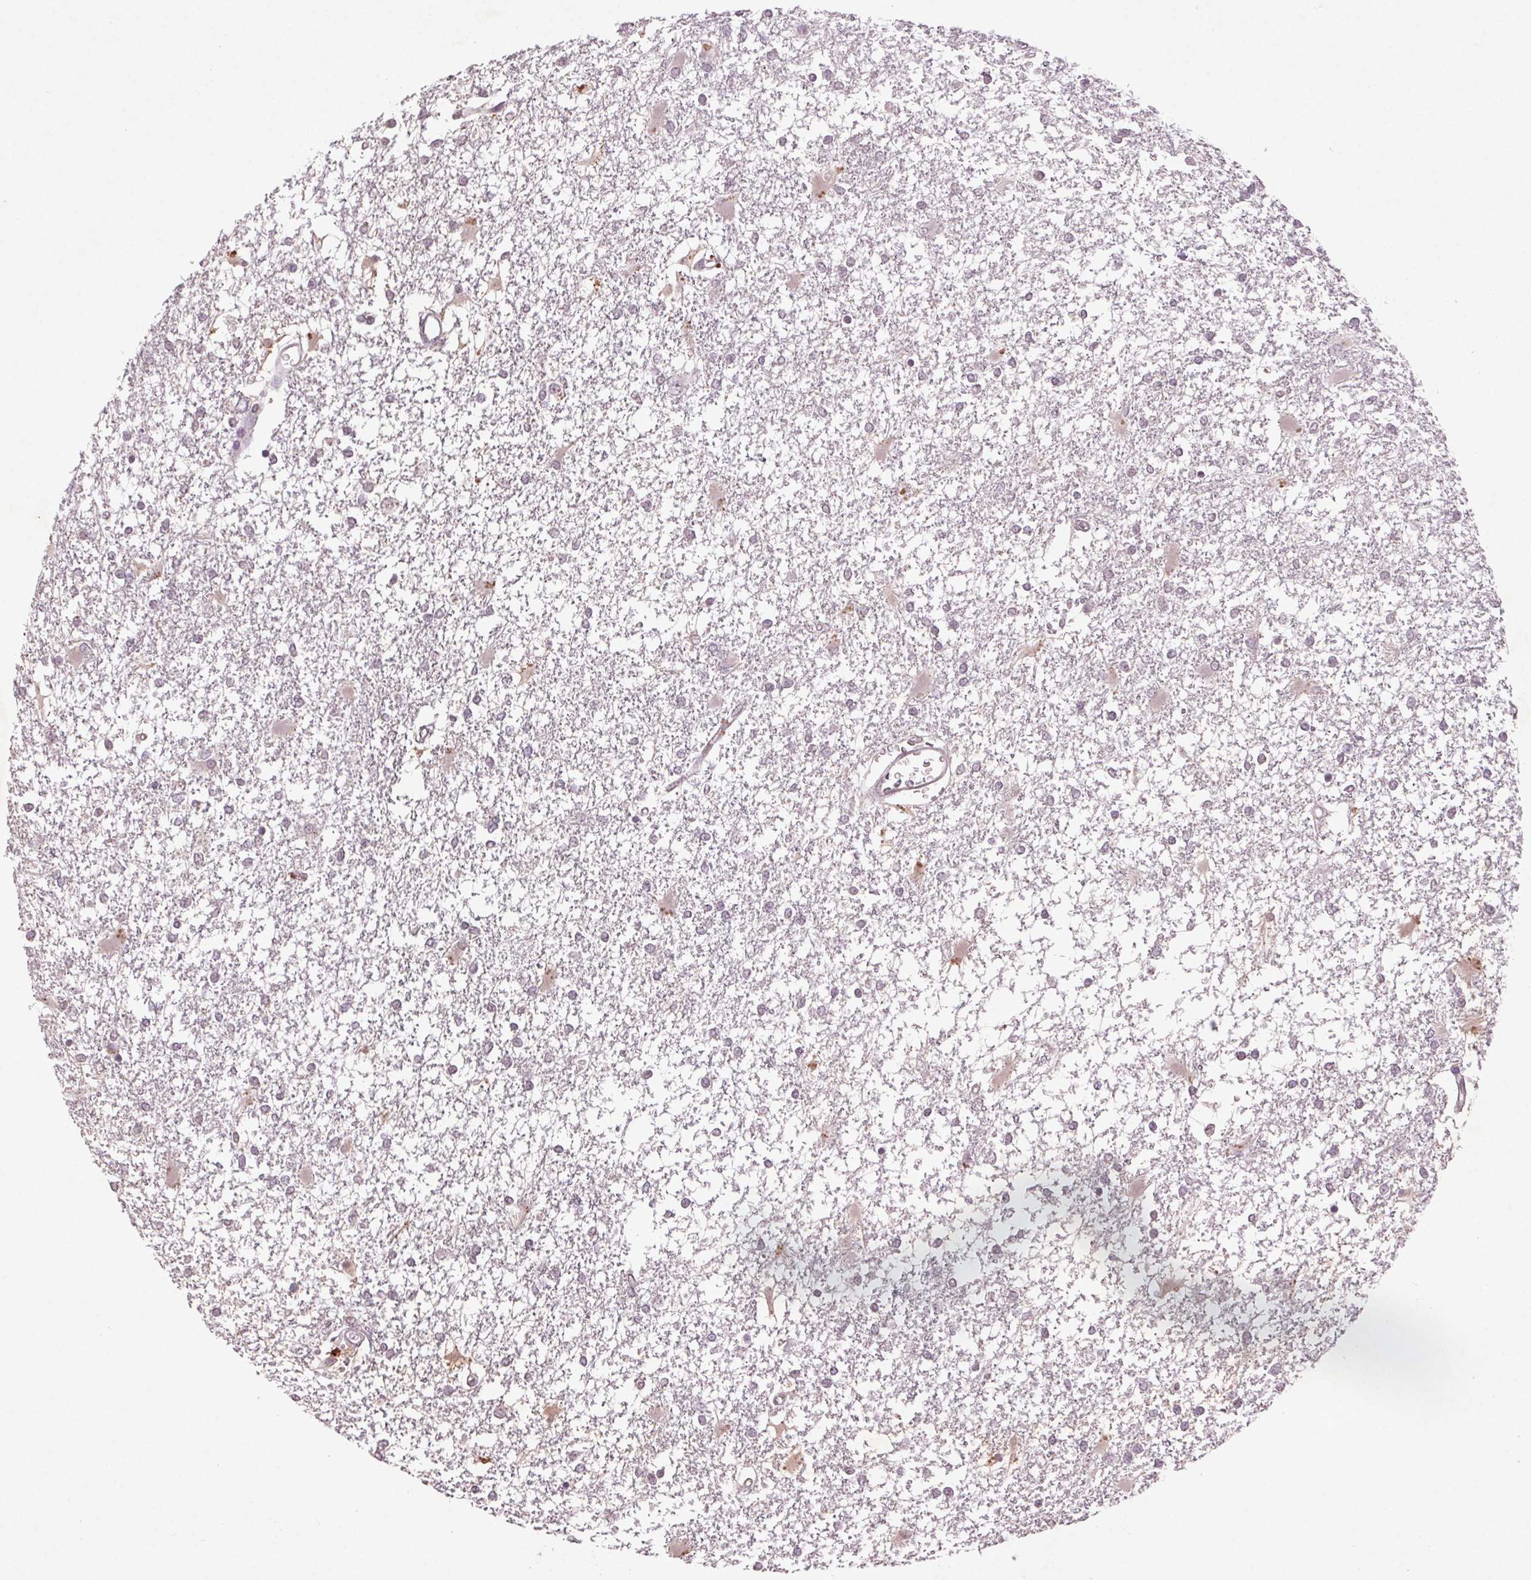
{"staining": {"intensity": "negative", "quantity": "none", "location": "none"}, "tissue": "glioma", "cell_type": "Tumor cells", "image_type": "cancer", "snomed": [{"axis": "morphology", "description": "Glioma, malignant, High grade"}, {"axis": "topography", "description": "Cerebral cortex"}], "caption": "Immunohistochemistry (IHC) of human malignant glioma (high-grade) shows no expression in tumor cells.", "gene": "KLRC3", "patient": {"sex": "male", "age": 79}}